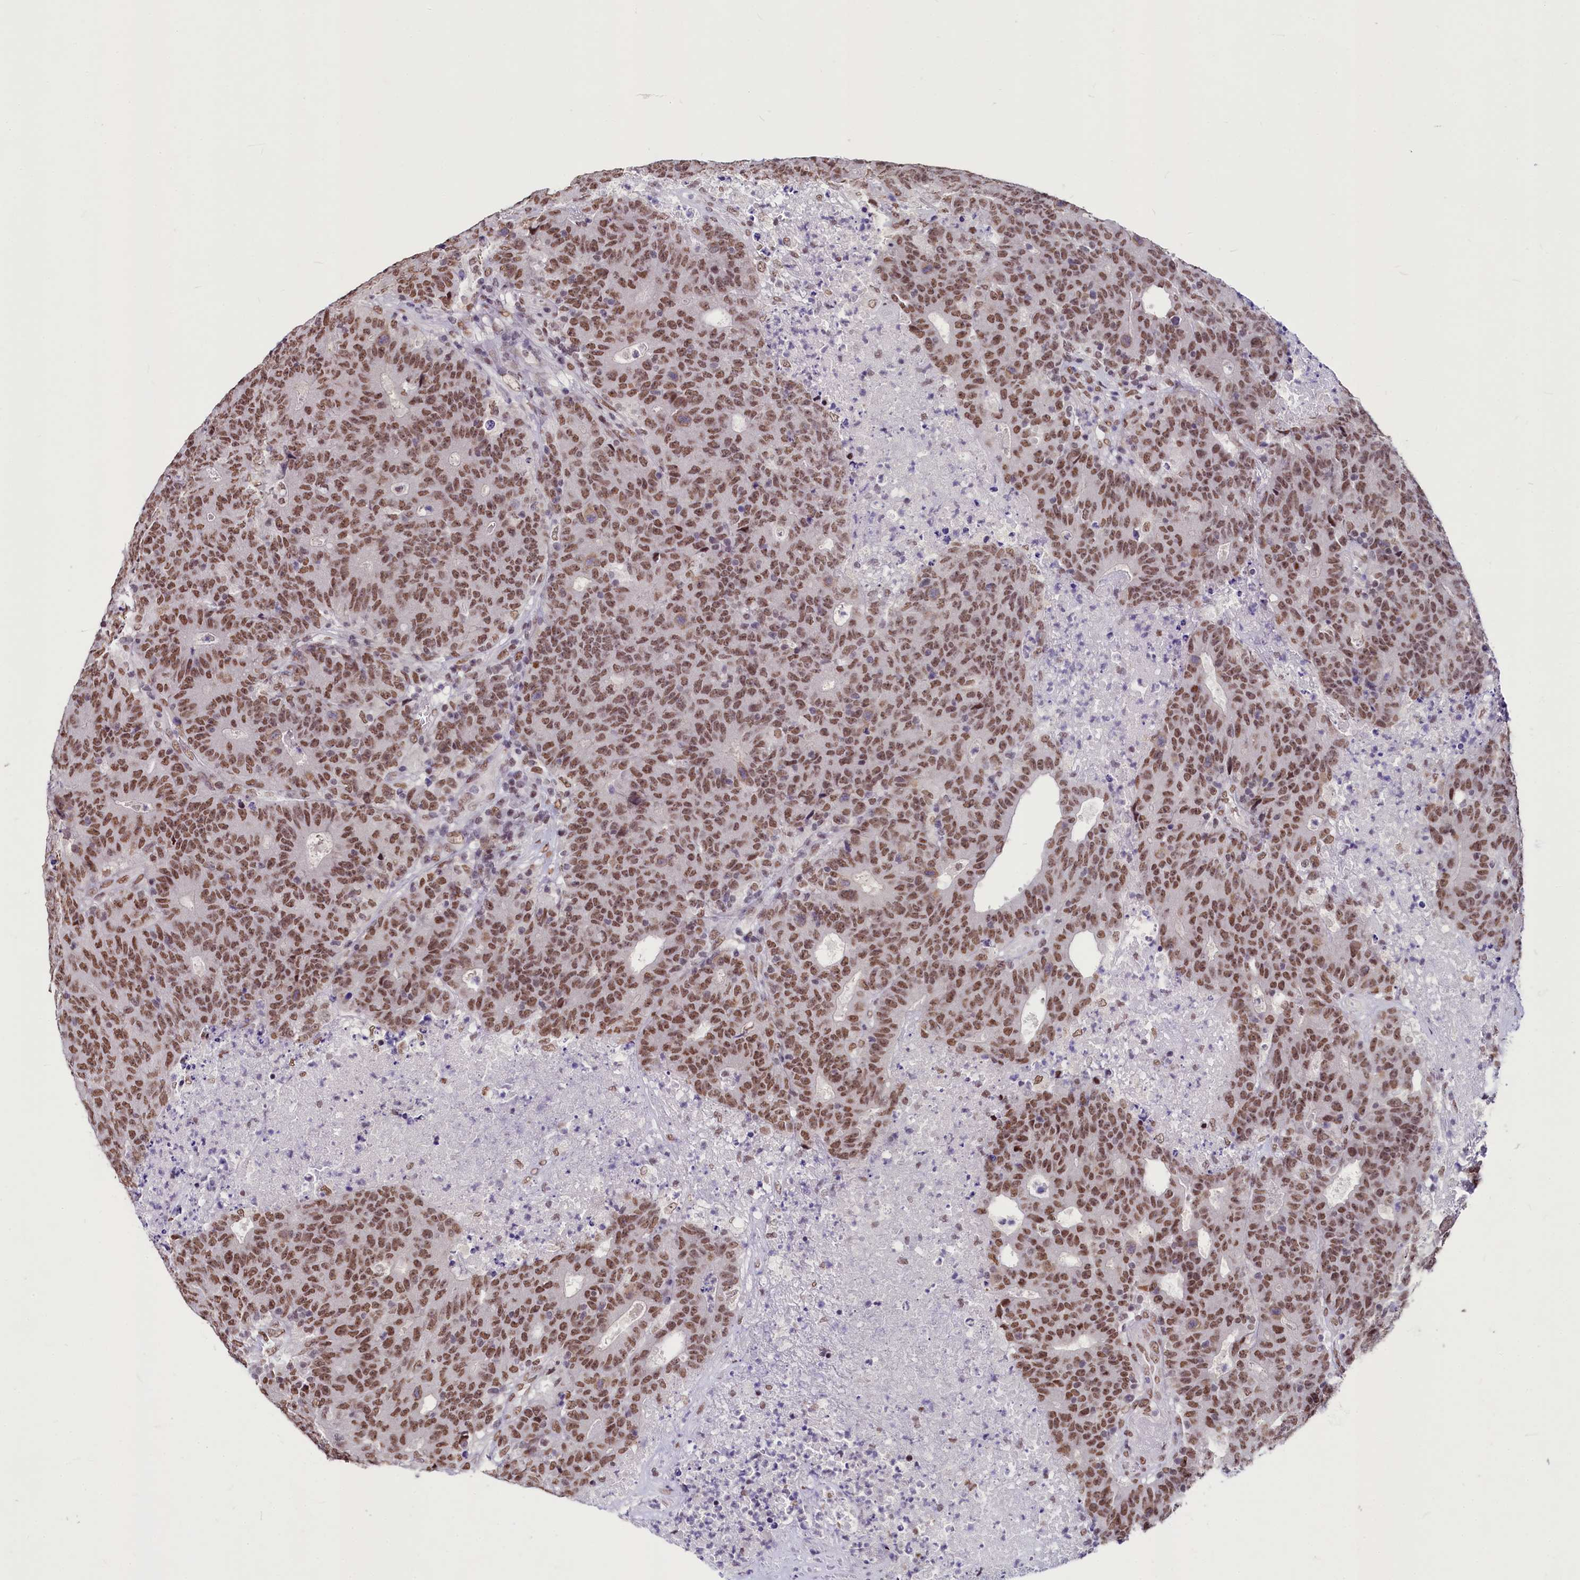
{"staining": {"intensity": "moderate", "quantity": ">75%", "location": "nuclear"}, "tissue": "colorectal cancer", "cell_type": "Tumor cells", "image_type": "cancer", "snomed": [{"axis": "morphology", "description": "Adenocarcinoma, NOS"}, {"axis": "topography", "description": "Colon"}], "caption": "Moderate nuclear positivity for a protein is seen in about >75% of tumor cells of colorectal cancer (adenocarcinoma) using immunohistochemistry (IHC).", "gene": "PARPBP", "patient": {"sex": "female", "age": 75}}